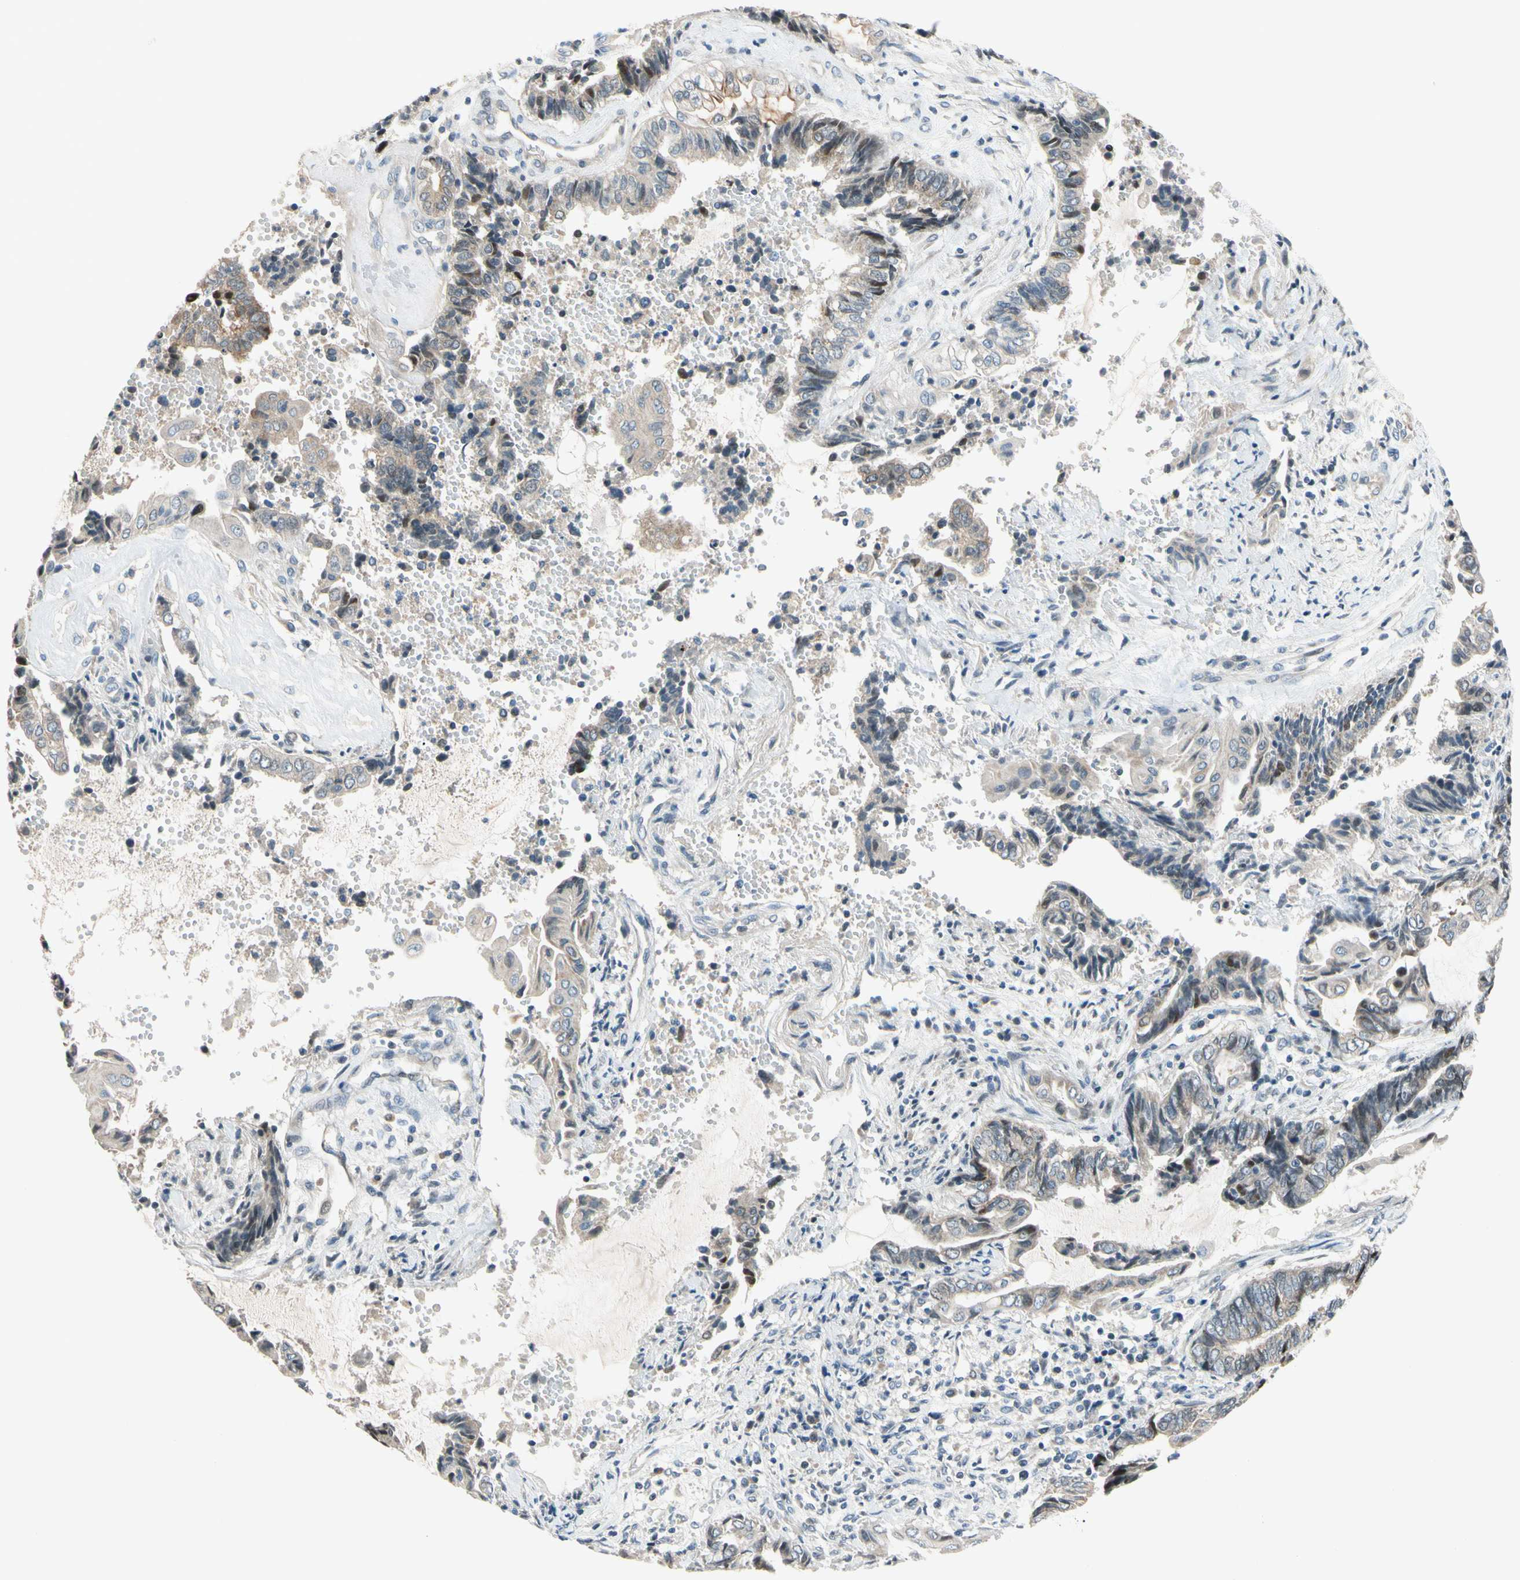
{"staining": {"intensity": "moderate", "quantity": "25%-75%", "location": "cytoplasmic/membranous,nuclear"}, "tissue": "endometrial cancer", "cell_type": "Tumor cells", "image_type": "cancer", "snomed": [{"axis": "morphology", "description": "Adenocarcinoma, NOS"}, {"axis": "topography", "description": "Uterus"}, {"axis": "topography", "description": "Endometrium"}], "caption": "A medium amount of moderate cytoplasmic/membranous and nuclear staining is present in about 25%-75% of tumor cells in endometrial cancer tissue. Nuclei are stained in blue.", "gene": "CFAP36", "patient": {"sex": "female", "age": 70}}